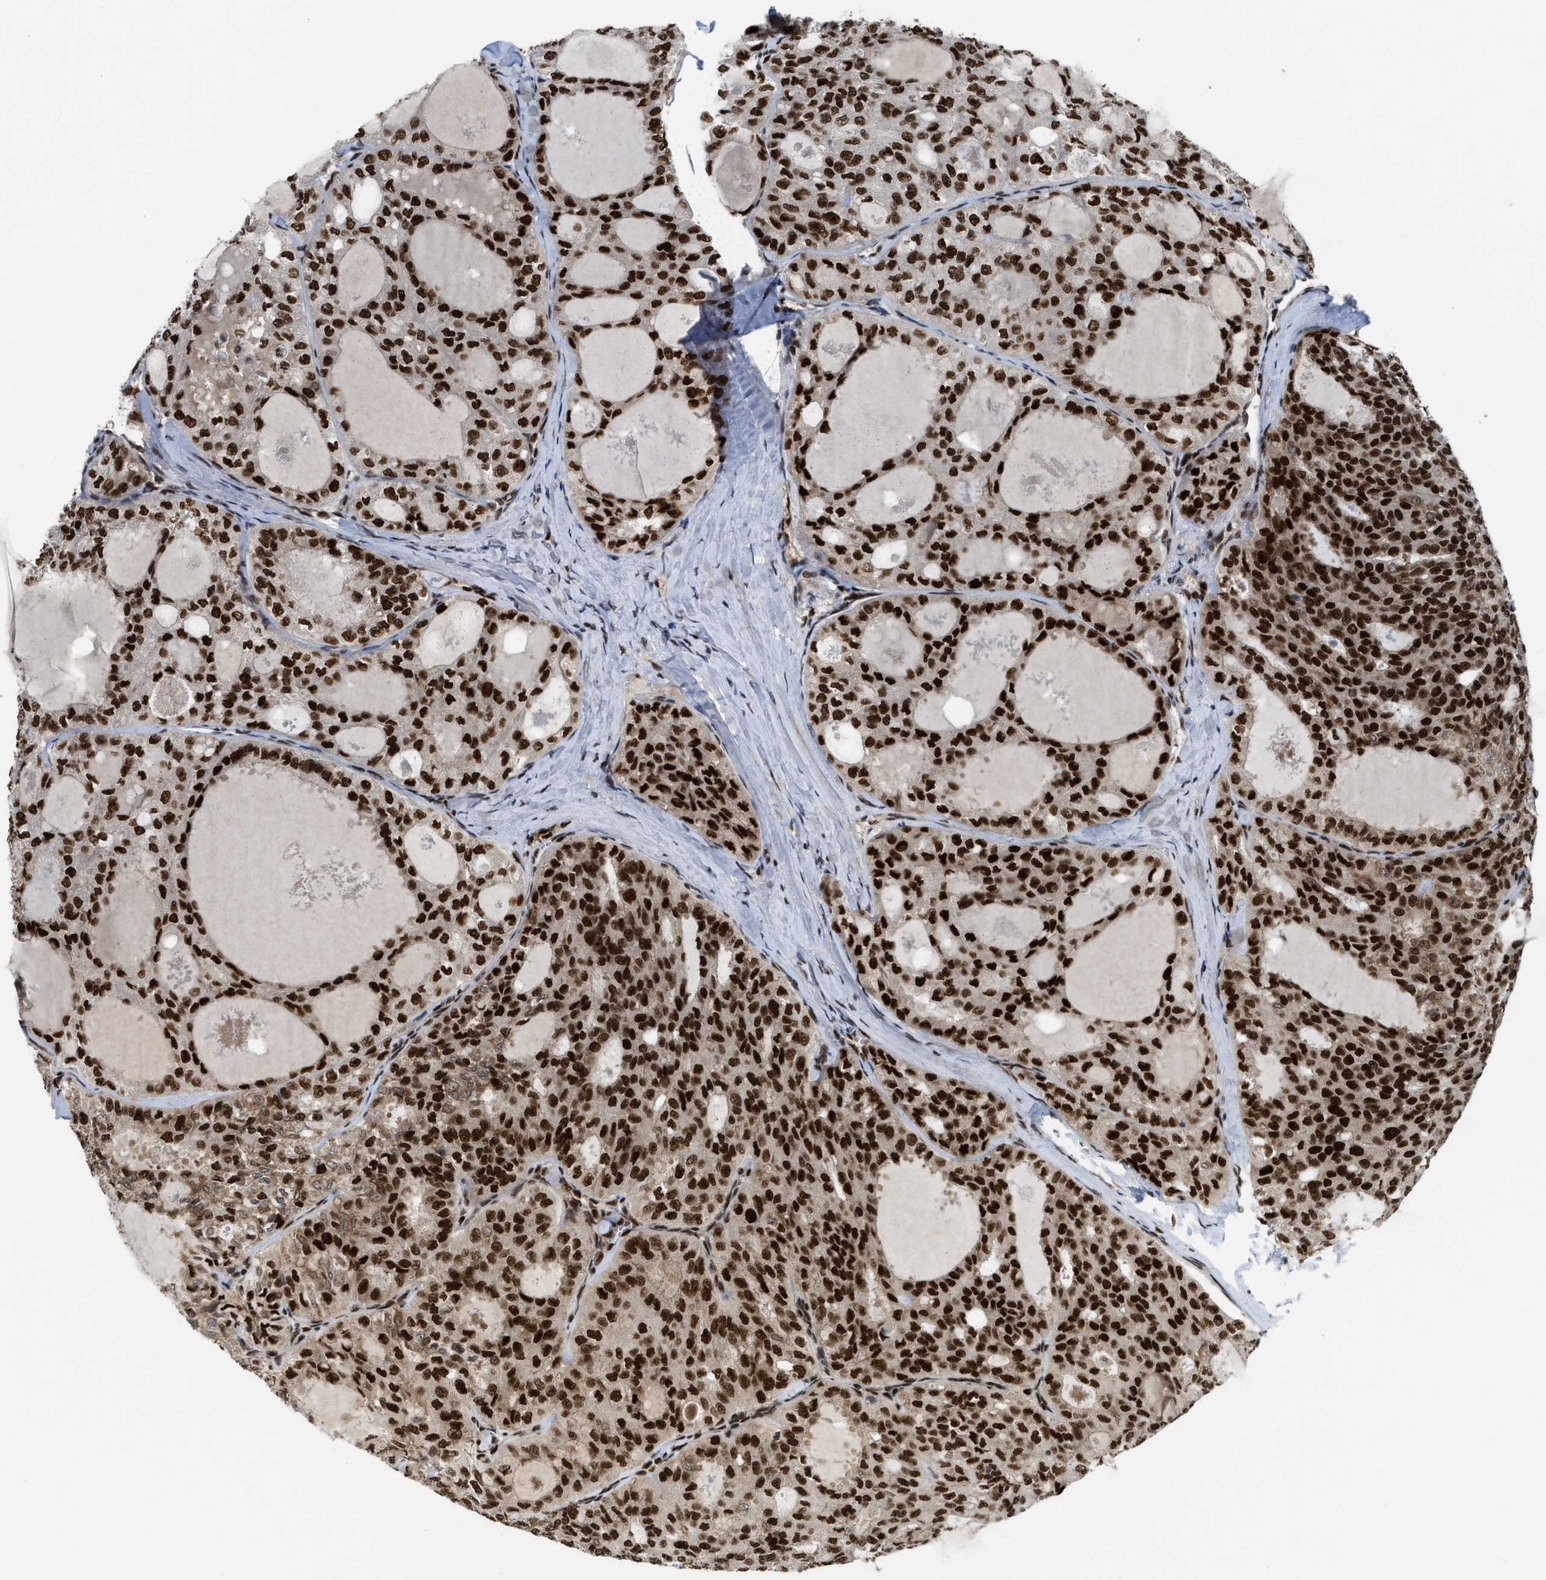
{"staining": {"intensity": "strong", "quantity": ">75%", "location": "nuclear"}, "tissue": "thyroid cancer", "cell_type": "Tumor cells", "image_type": "cancer", "snomed": [{"axis": "morphology", "description": "Follicular adenoma carcinoma, NOS"}, {"axis": "topography", "description": "Thyroid gland"}], "caption": "Strong nuclear positivity is seen in approximately >75% of tumor cells in thyroid cancer.", "gene": "RFX5", "patient": {"sex": "male", "age": 75}}